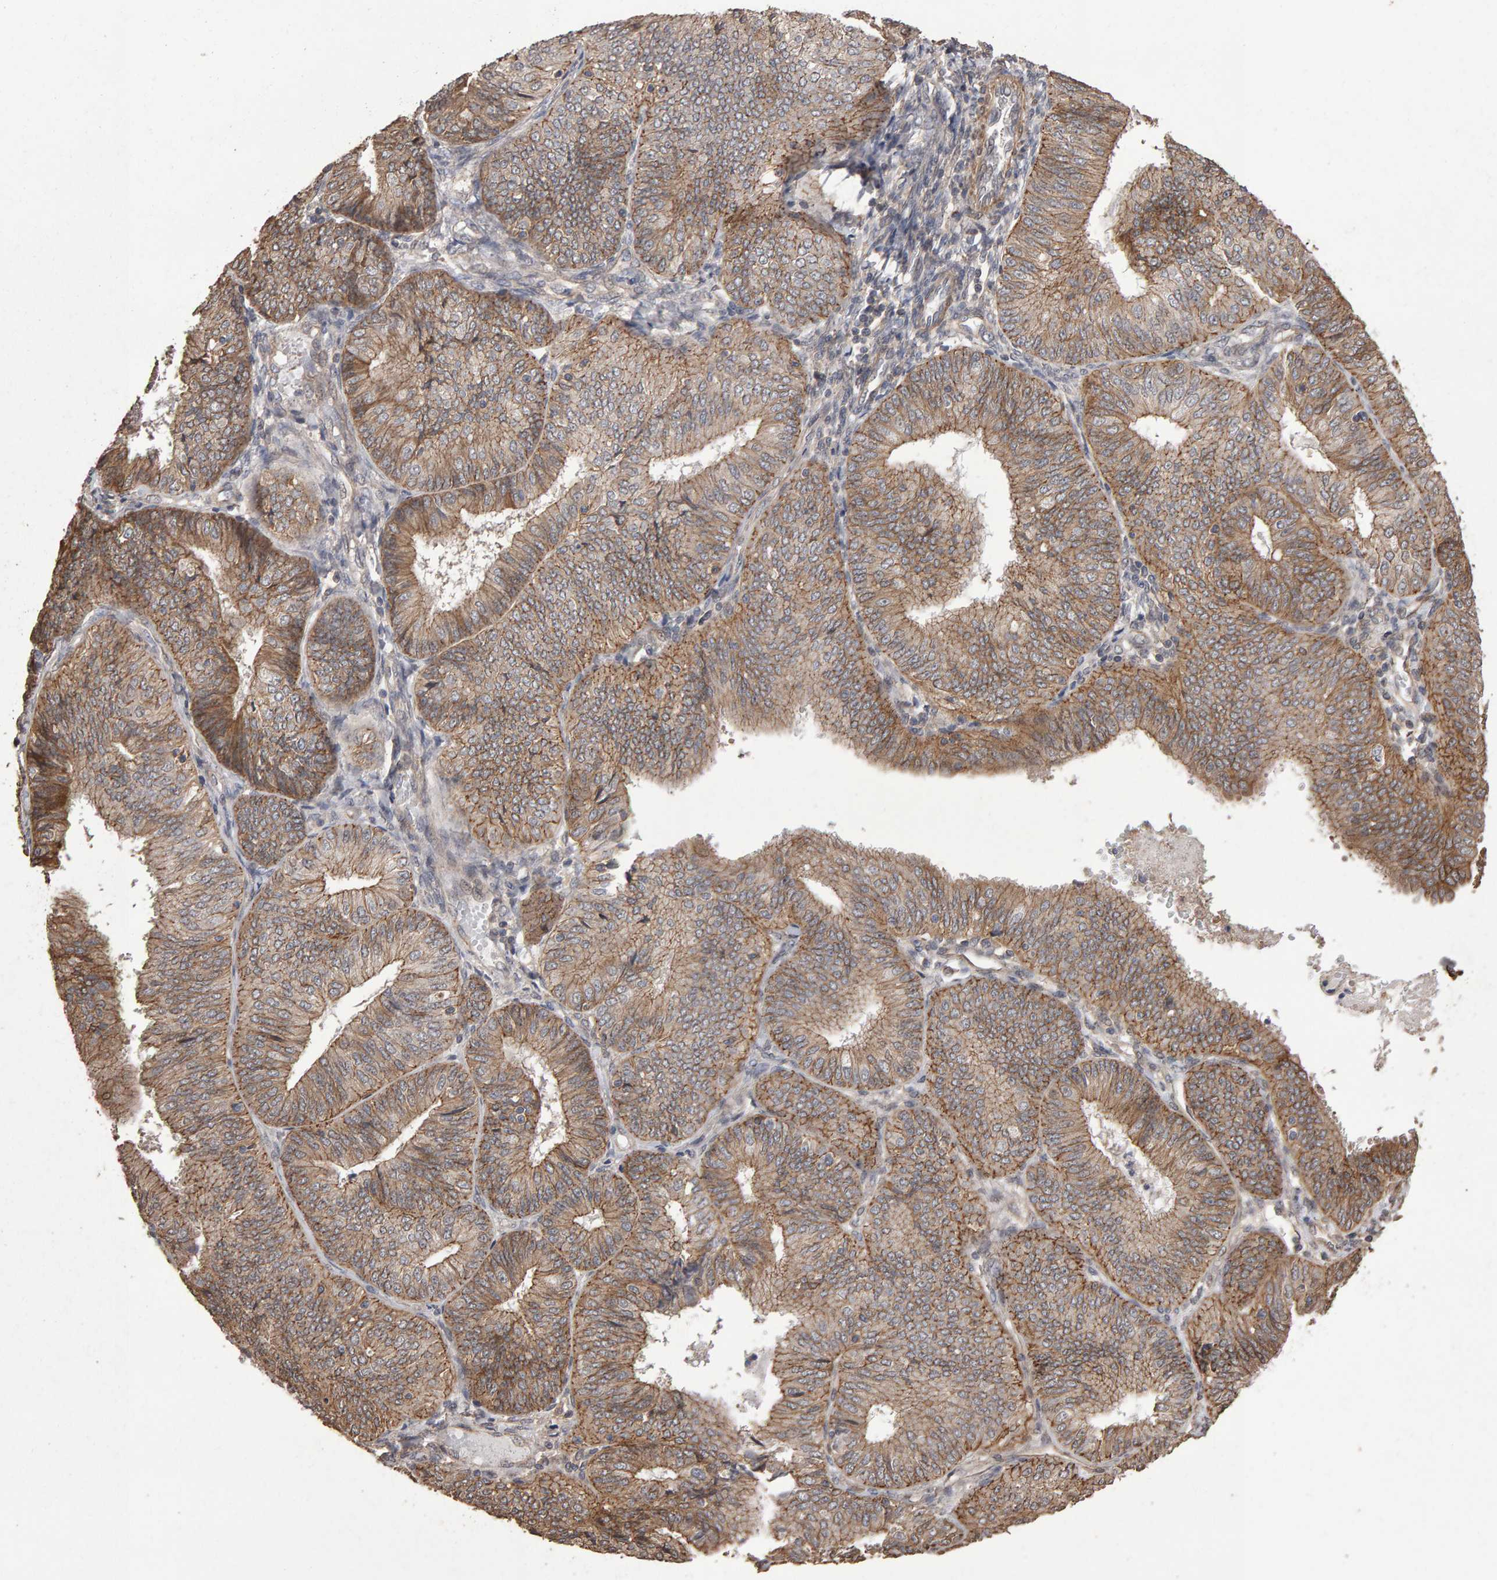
{"staining": {"intensity": "moderate", "quantity": ">75%", "location": "cytoplasmic/membranous"}, "tissue": "endometrial cancer", "cell_type": "Tumor cells", "image_type": "cancer", "snomed": [{"axis": "morphology", "description": "Adenocarcinoma, NOS"}, {"axis": "topography", "description": "Endometrium"}], "caption": "Immunohistochemistry (IHC) (DAB (3,3'-diaminobenzidine)) staining of endometrial cancer exhibits moderate cytoplasmic/membranous protein positivity in approximately >75% of tumor cells.", "gene": "SCRIB", "patient": {"sex": "female", "age": 58}}